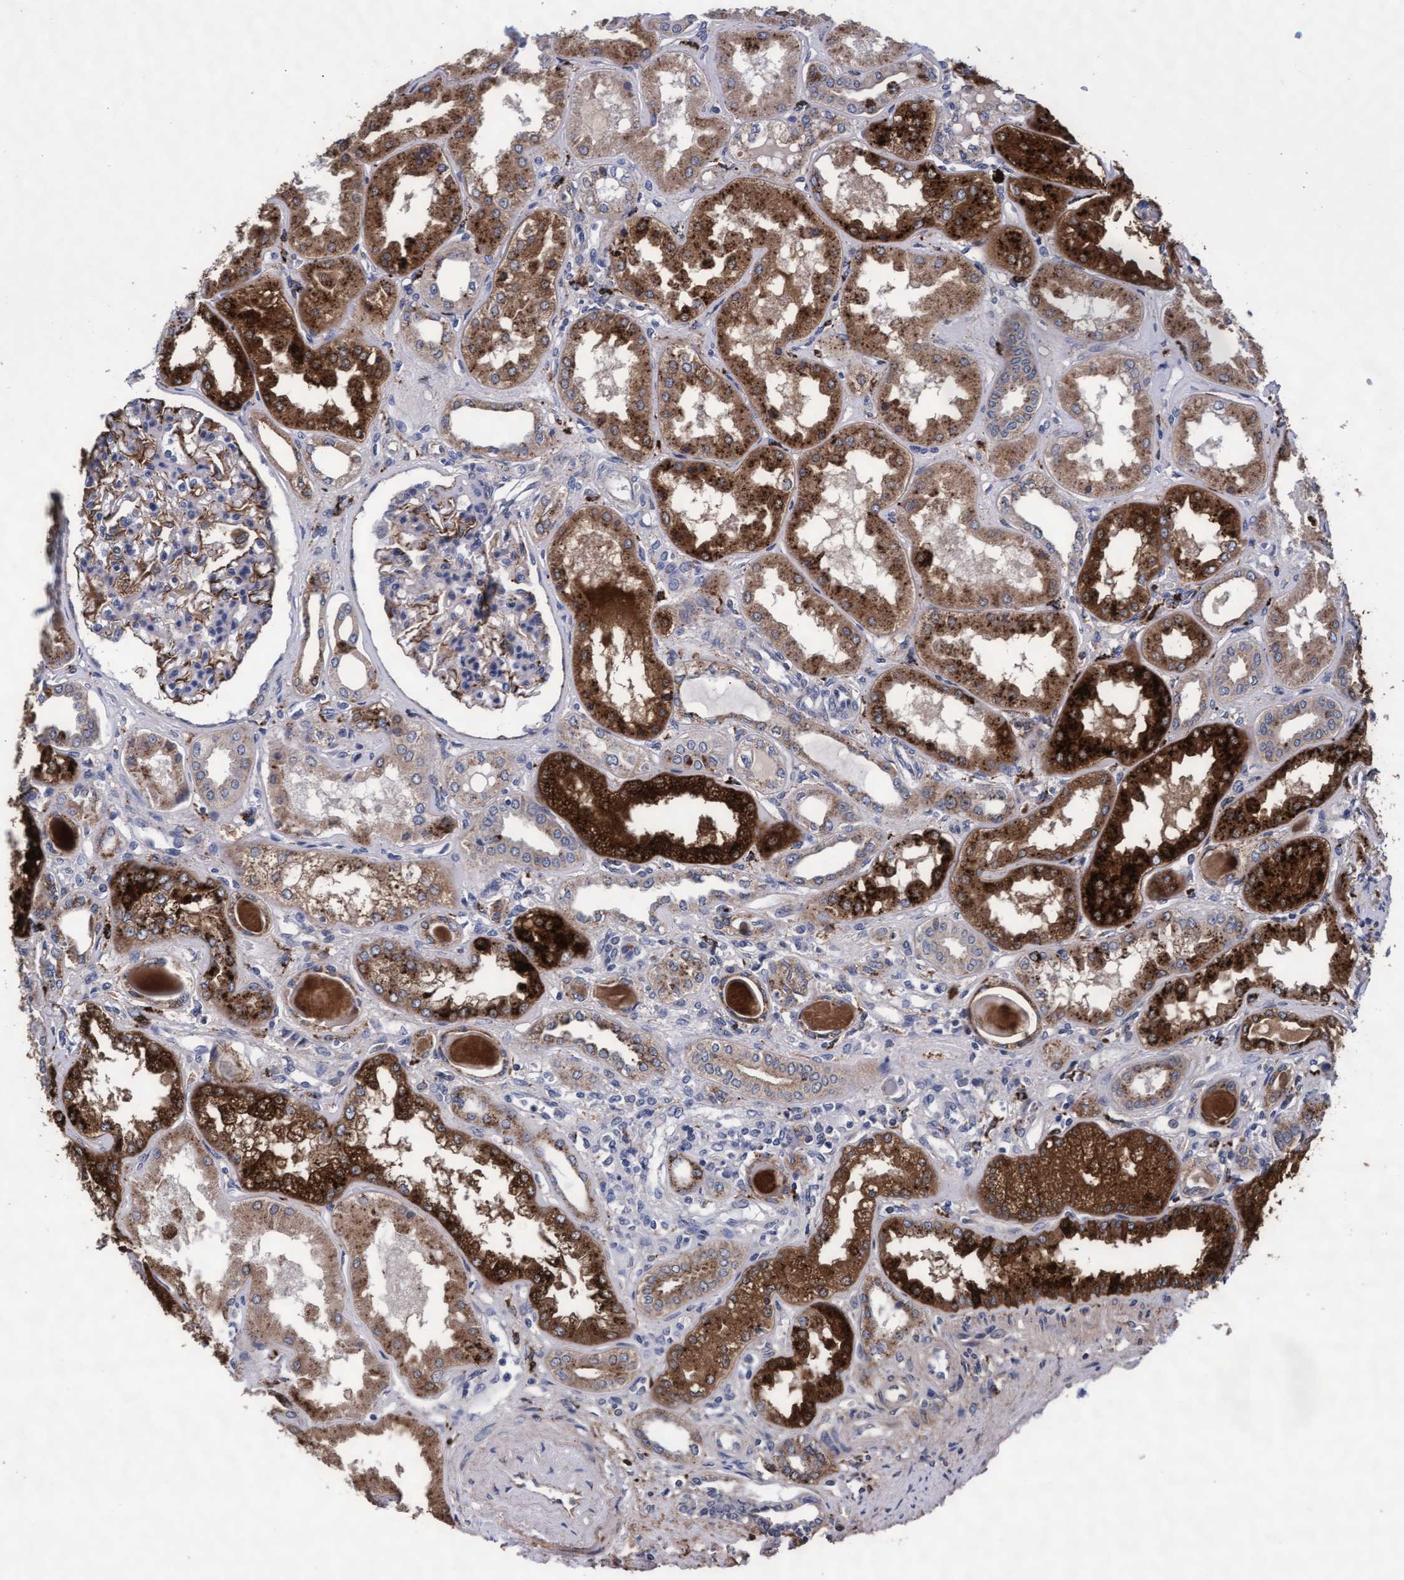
{"staining": {"intensity": "moderate", "quantity": "25%-75%", "location": "cytoplasmic/membranous"}, "tissue": "kidney", "cell_type": "Cells in glomeruli", "image_type": "normal", "snomed": [{"axis": "morphology", "description": "Normal tissue, NOS"}, {"axis": "topography", "description": "Kidney"}], "caption": "Cells in glomeruli exhibit medium levels of moderate cytoplasmic/membranous expression in about 25%-75% of cells in normal human kidney. (DAB (3,3'-diaminobenzidine) IHC, brown staining for protein, blue staining for nuclei).", "gene": "CPQ", "patient": {"sex": "female", "age": 56}}